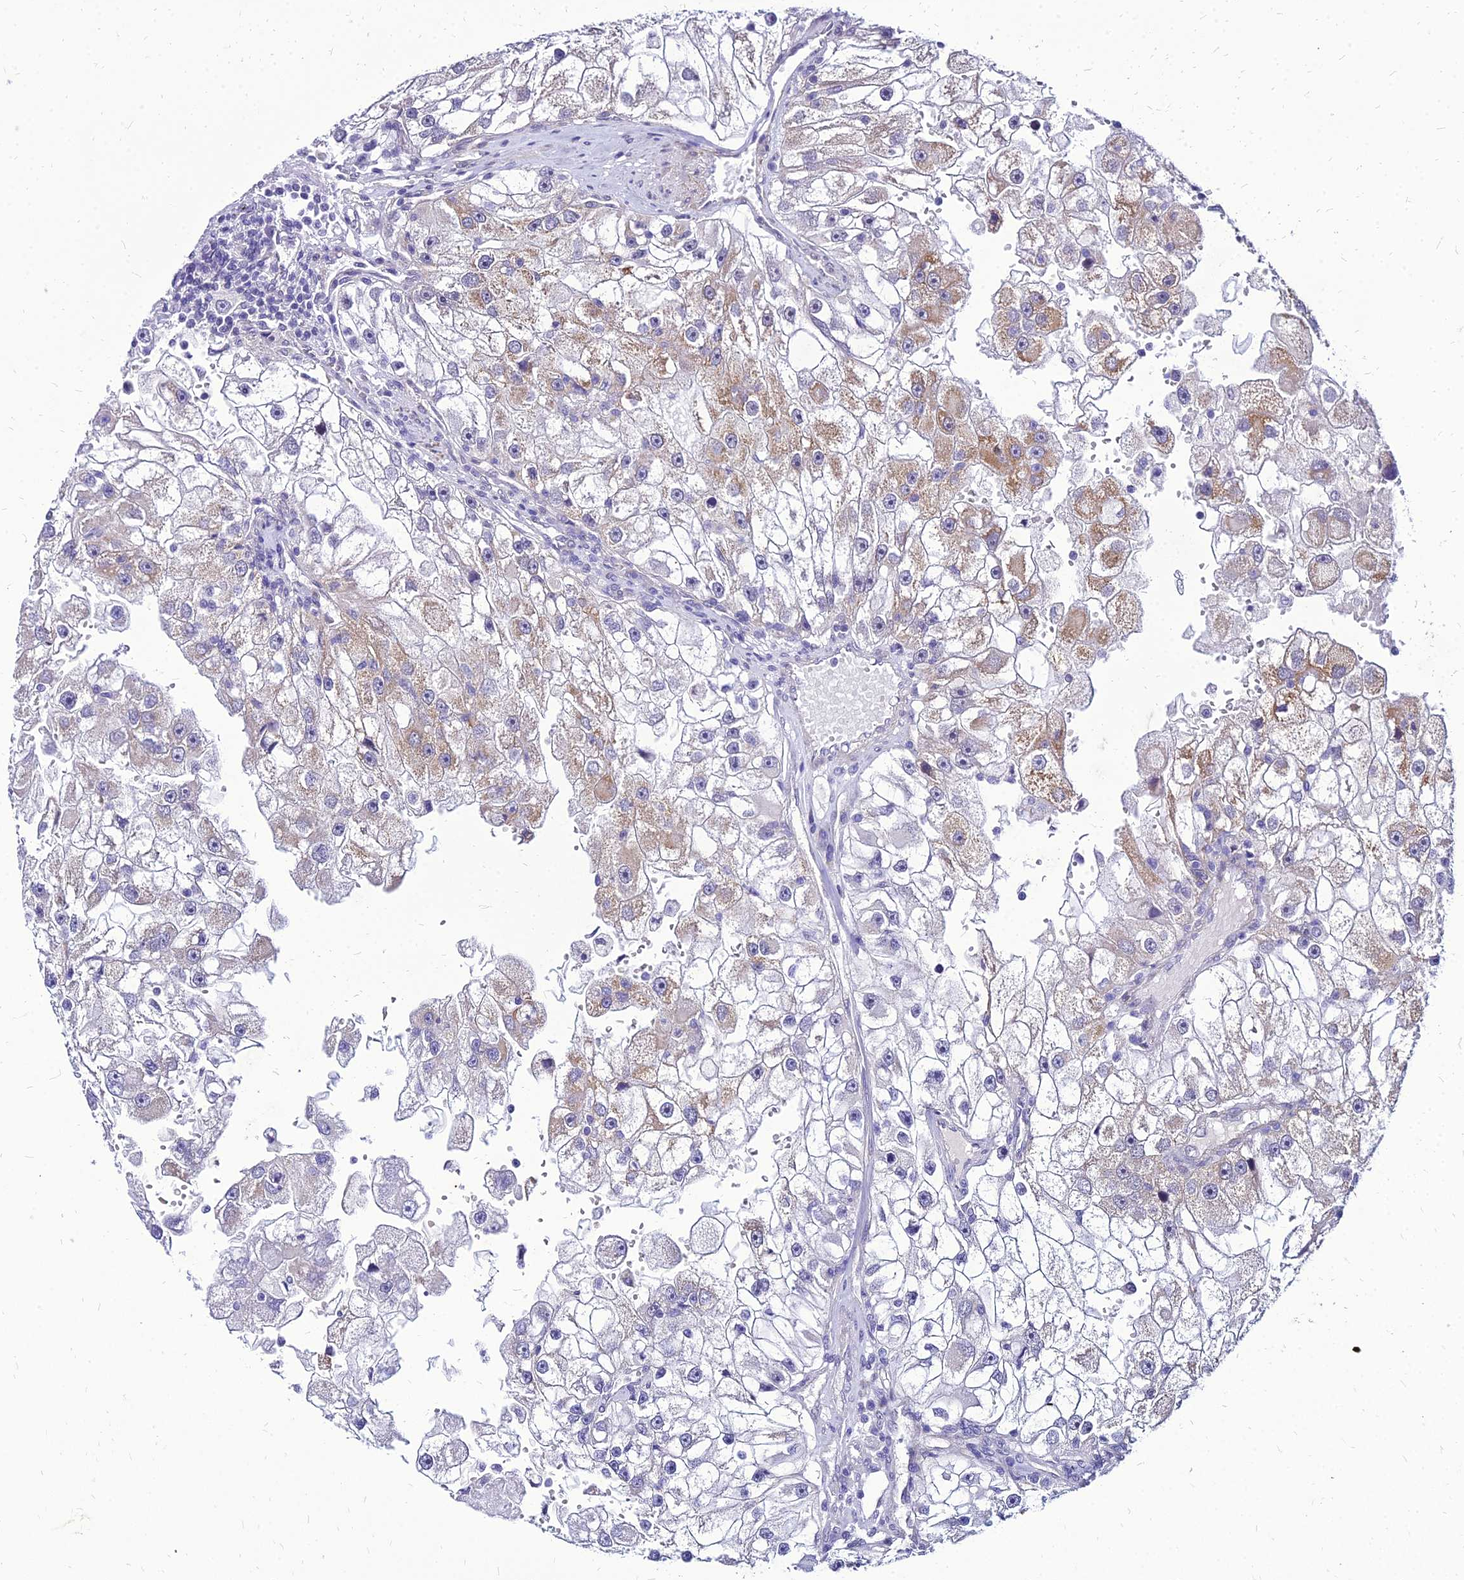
{"staining": {"intensity": "moderate", "quantity": "<25%", "location": "cytoplasmic/membranous"}, "tissue": "renal cancer", "cell_type": "Tumor cells", "image_type": "cancer", "snomed": [{"axis": "morphology", "description": "Adenocarcinoma, NOS"}, {"axis": "topography", "description": "Kidney"}], "caption": "High-power microscopy captured an immunohistochemistry (IHC) image of adenocarcinoma (renal), revealing moderate cytoplasmic/membranous positivity in about <25% of tumor cells.", "gene": "YEATS2", "patient": {"sex": "male", "age": 63}}